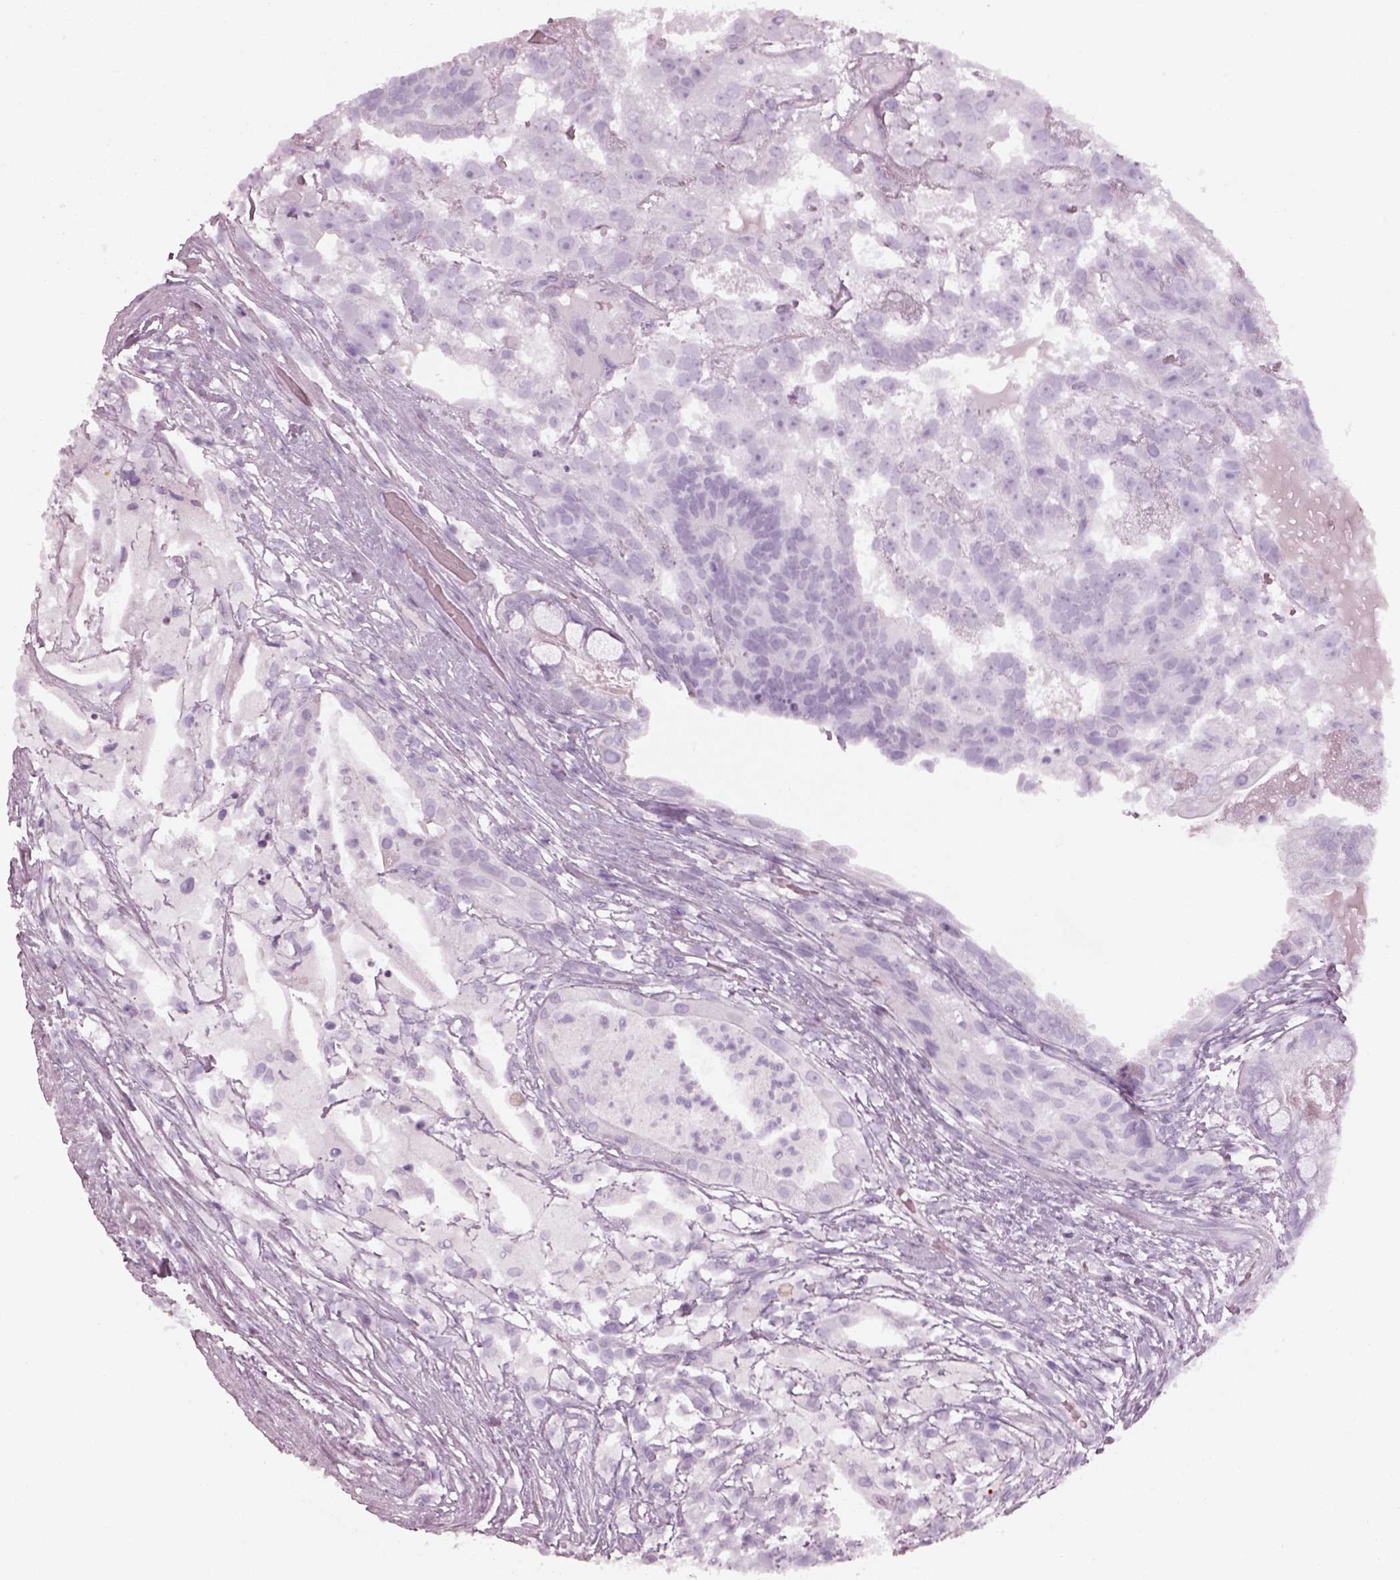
{"staining": {"intensity": "negative", "quantity": "none", "location": "none"}, "tissue": "testis cancer", "cell_type": "Tumor cells", "image_type": "cancer", "snomed": [{"axis": "morphology", "description": "Seminoma, NOS"}, {"axis": "morphology", "description": "Carcinoma, Embryonal, NOS"}, {"axis": "topography", "description": "Testis"}], "caption": "Testis cancer was stained to show a protein in brown. There is no significant positivity in tumor cells. The staining was performed using DAB to visualize the protein expression in brown, while the nuclei were stained in blue with hematoxylin (Magnification: 20x).", "gene": "SPATA6L", "patient": {"sex": "male", "age": 41}}